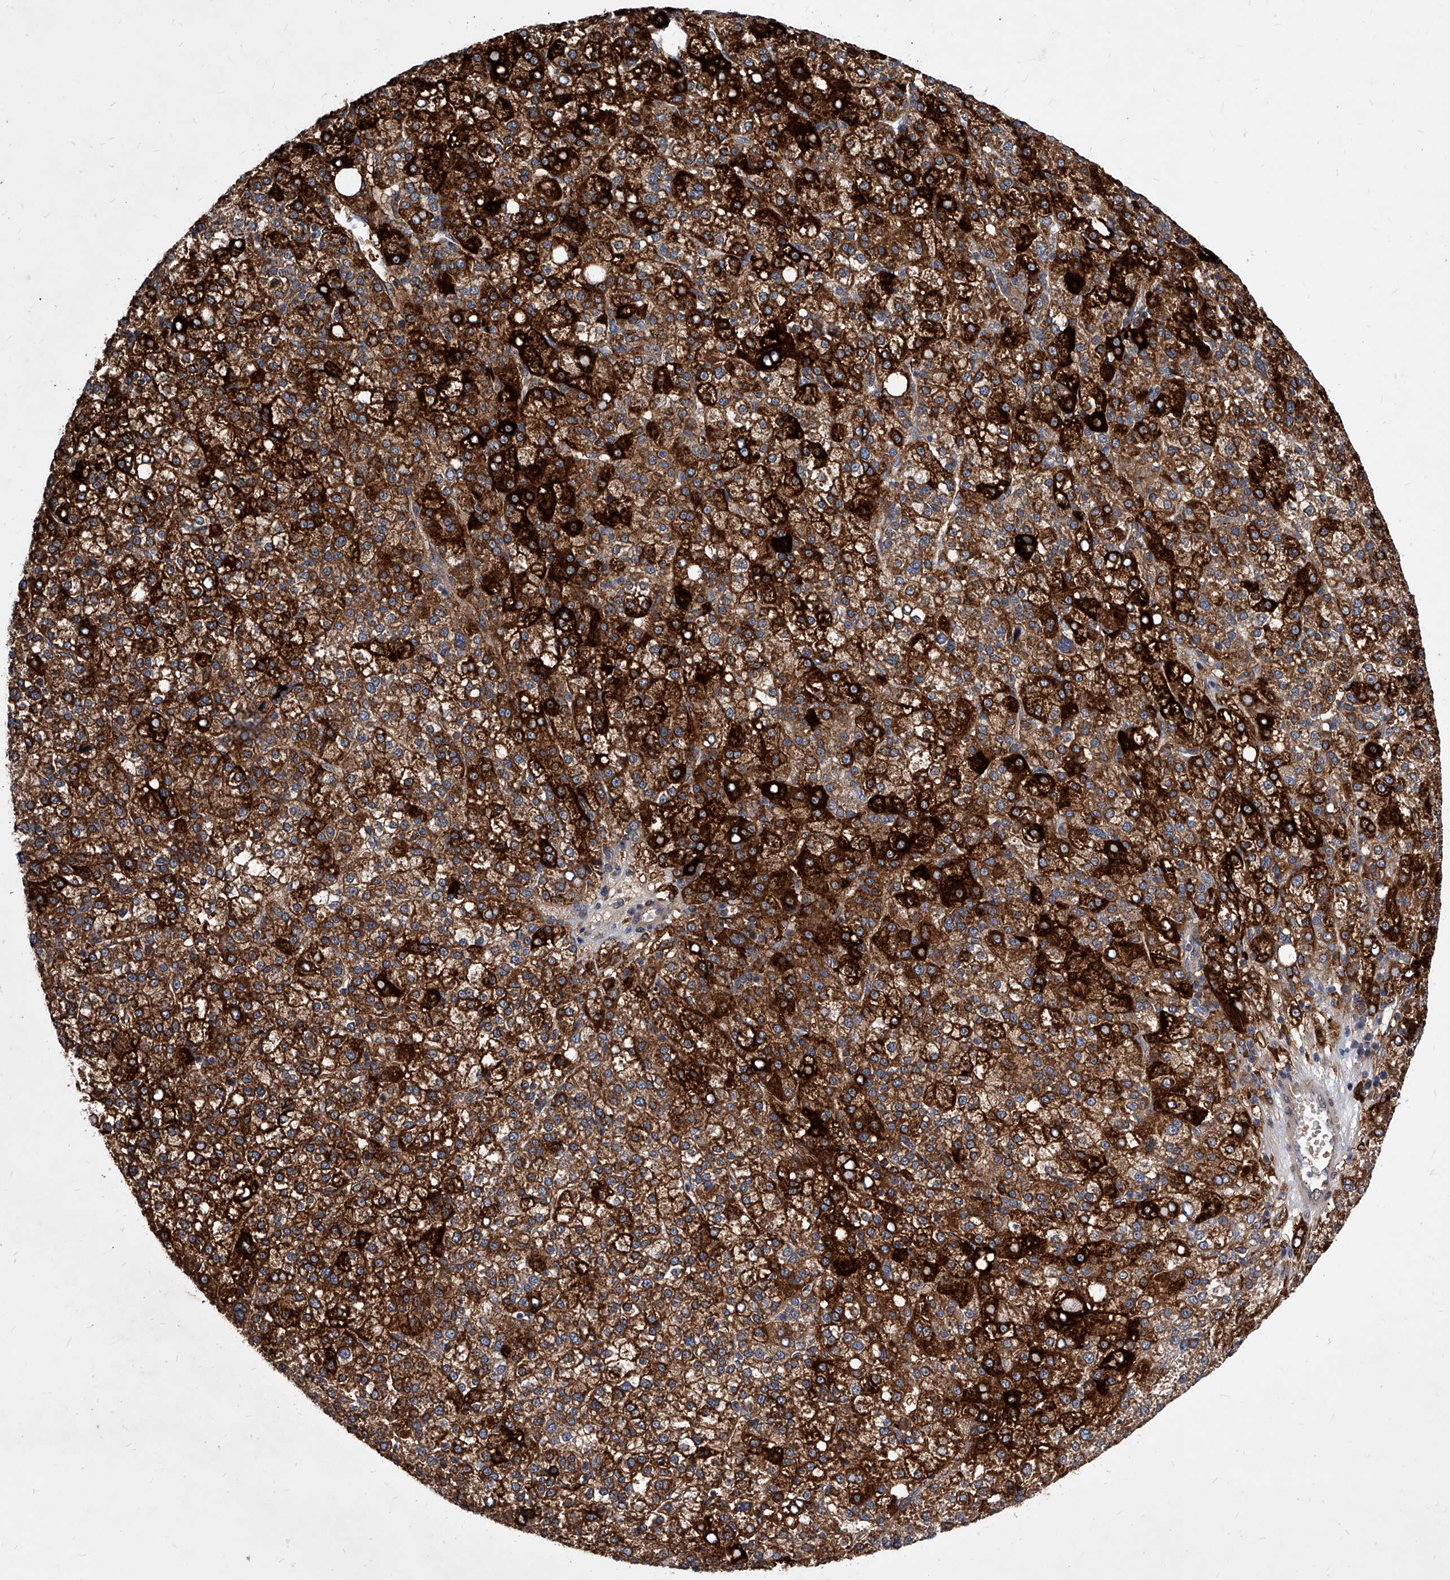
{"staining": {"intensity": "strong", "quantity": ">75%", "location": "cytoplasmic/membranous"}, "tissue": "liver cancer", "cell_type": "Tumor cells", "image_type": "cancer", "snomed": [{"axis": "morphology", "description": "Carcinoma, Hepatocellular, NOS"}, {"axis": "topography", "description": "Liver"}], "caption": "Immunohistochemistry of human liver hepatocellular carcinoma reveals high levels of strong cytoplasmic/membranous staining in approximately >75% of tumor cells.", "gene": "SOBP", "patient": {"sex": "female", "age": 58}}